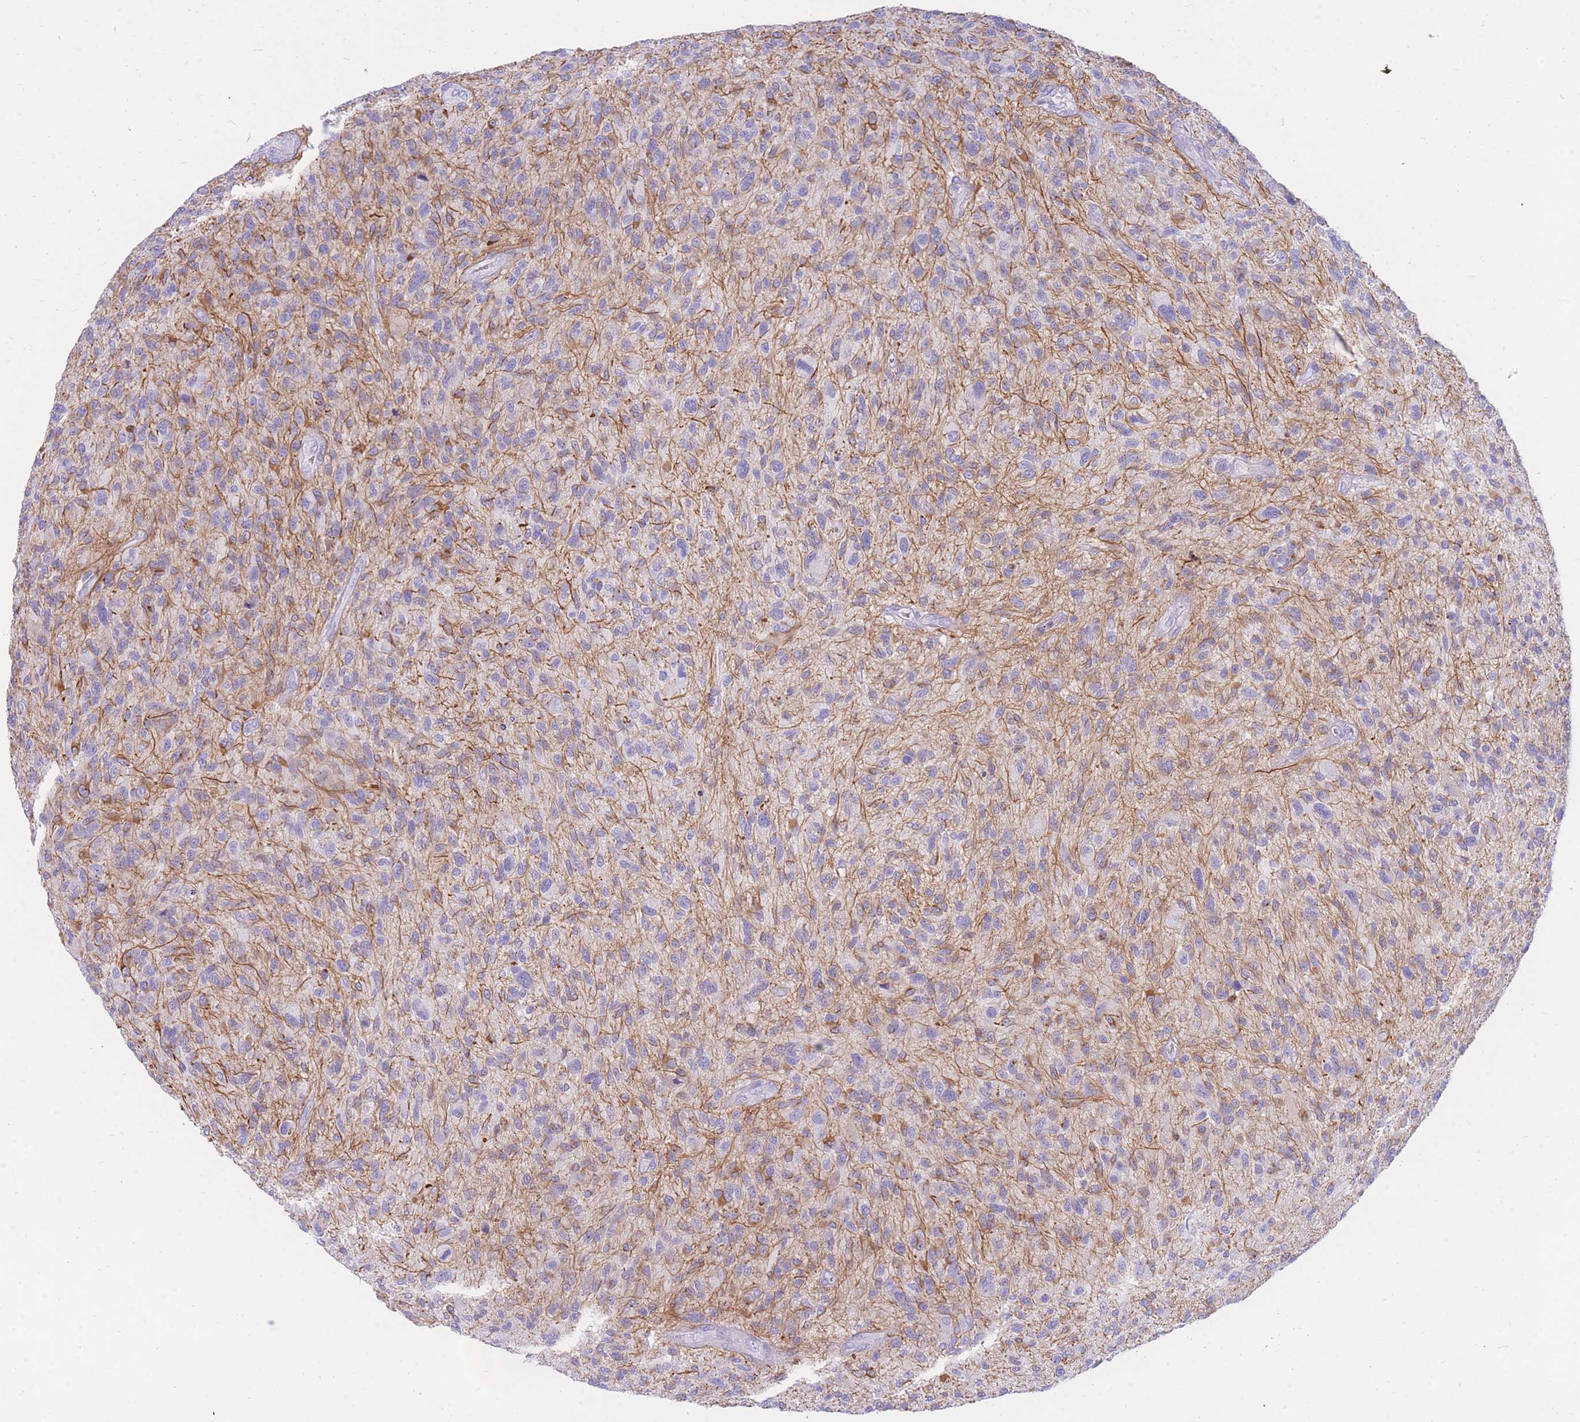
{"staining": {"intensity": "negative", "quantity": "none", "location": "none"}, "tissue": "glioma", "cell_type": "Tumor cells", "image_type": "cancer", "snomed": [{"axis": "morphology", "description": "Glioma, malignant, High grade"}, {"axis": "topography", "description": "Brain"}], "caption": "Photomicrograph shows no significant protein positivity in tumor cells of glioma. The staining is performed using DAB (3,3'-diaminobenzidine) brown chromogen with nuclei counter-stained in using hematoxylin.", "gene": "NKX1-2", "patient": {"sex": "male", "age": 47}}